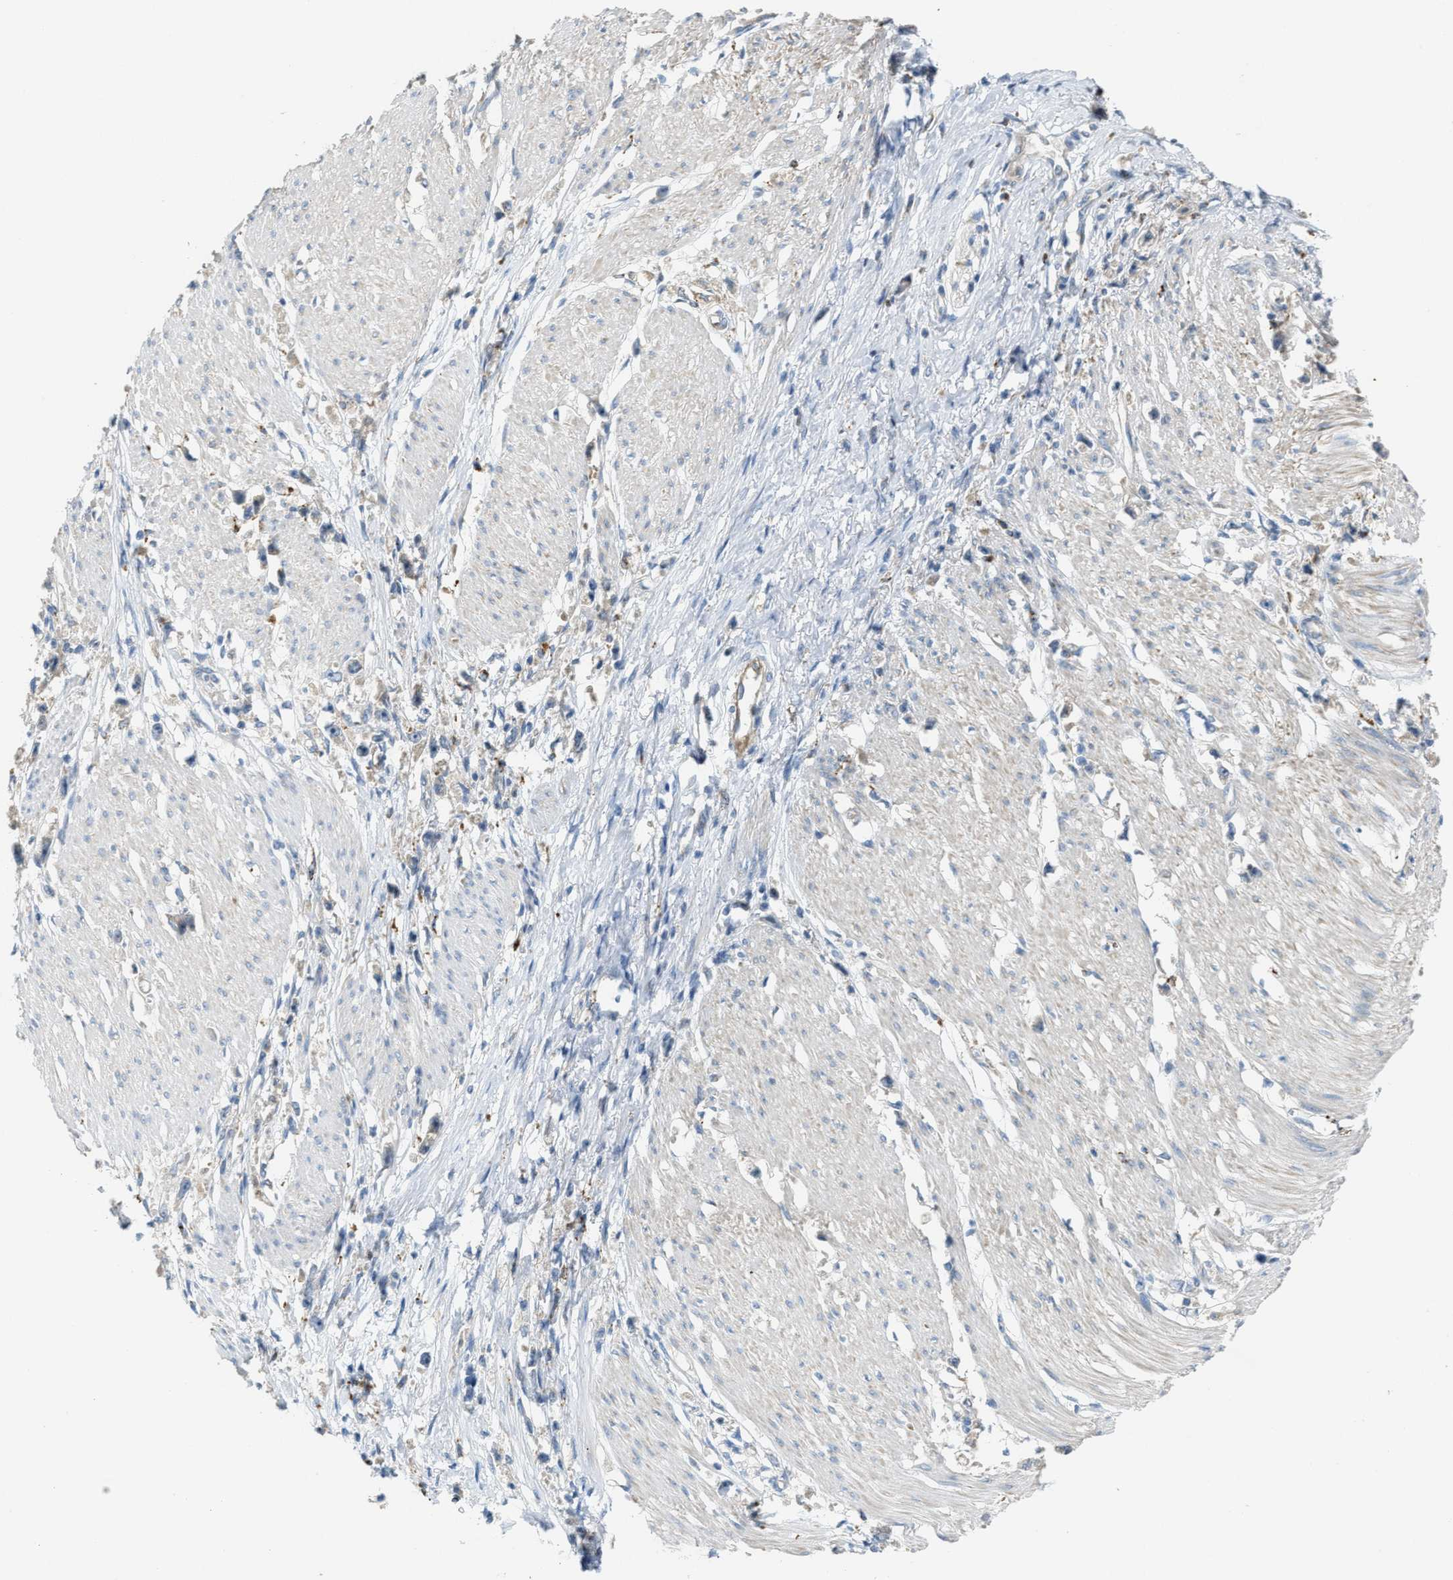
{"staining": {"intensity": "weak", "quantity": "<25%", "location": "cytoplasmic/membranous"}, "tissue": "stomach cancer", "cell_type": "Tumor cells", "image_type": "cancer", "snomed": [{"axis": "morphology", "description": "Adenocarcinoma, NOS"}, {"axis": "topography", "description": "Stomach"}], "caption": "DAB immunohistochemical staining of adenocarcinoma (stomach) shows no significant expression in tumor cells.", "gene": "KLHDC10", "patient": {"sex": "female", "age": 59}}